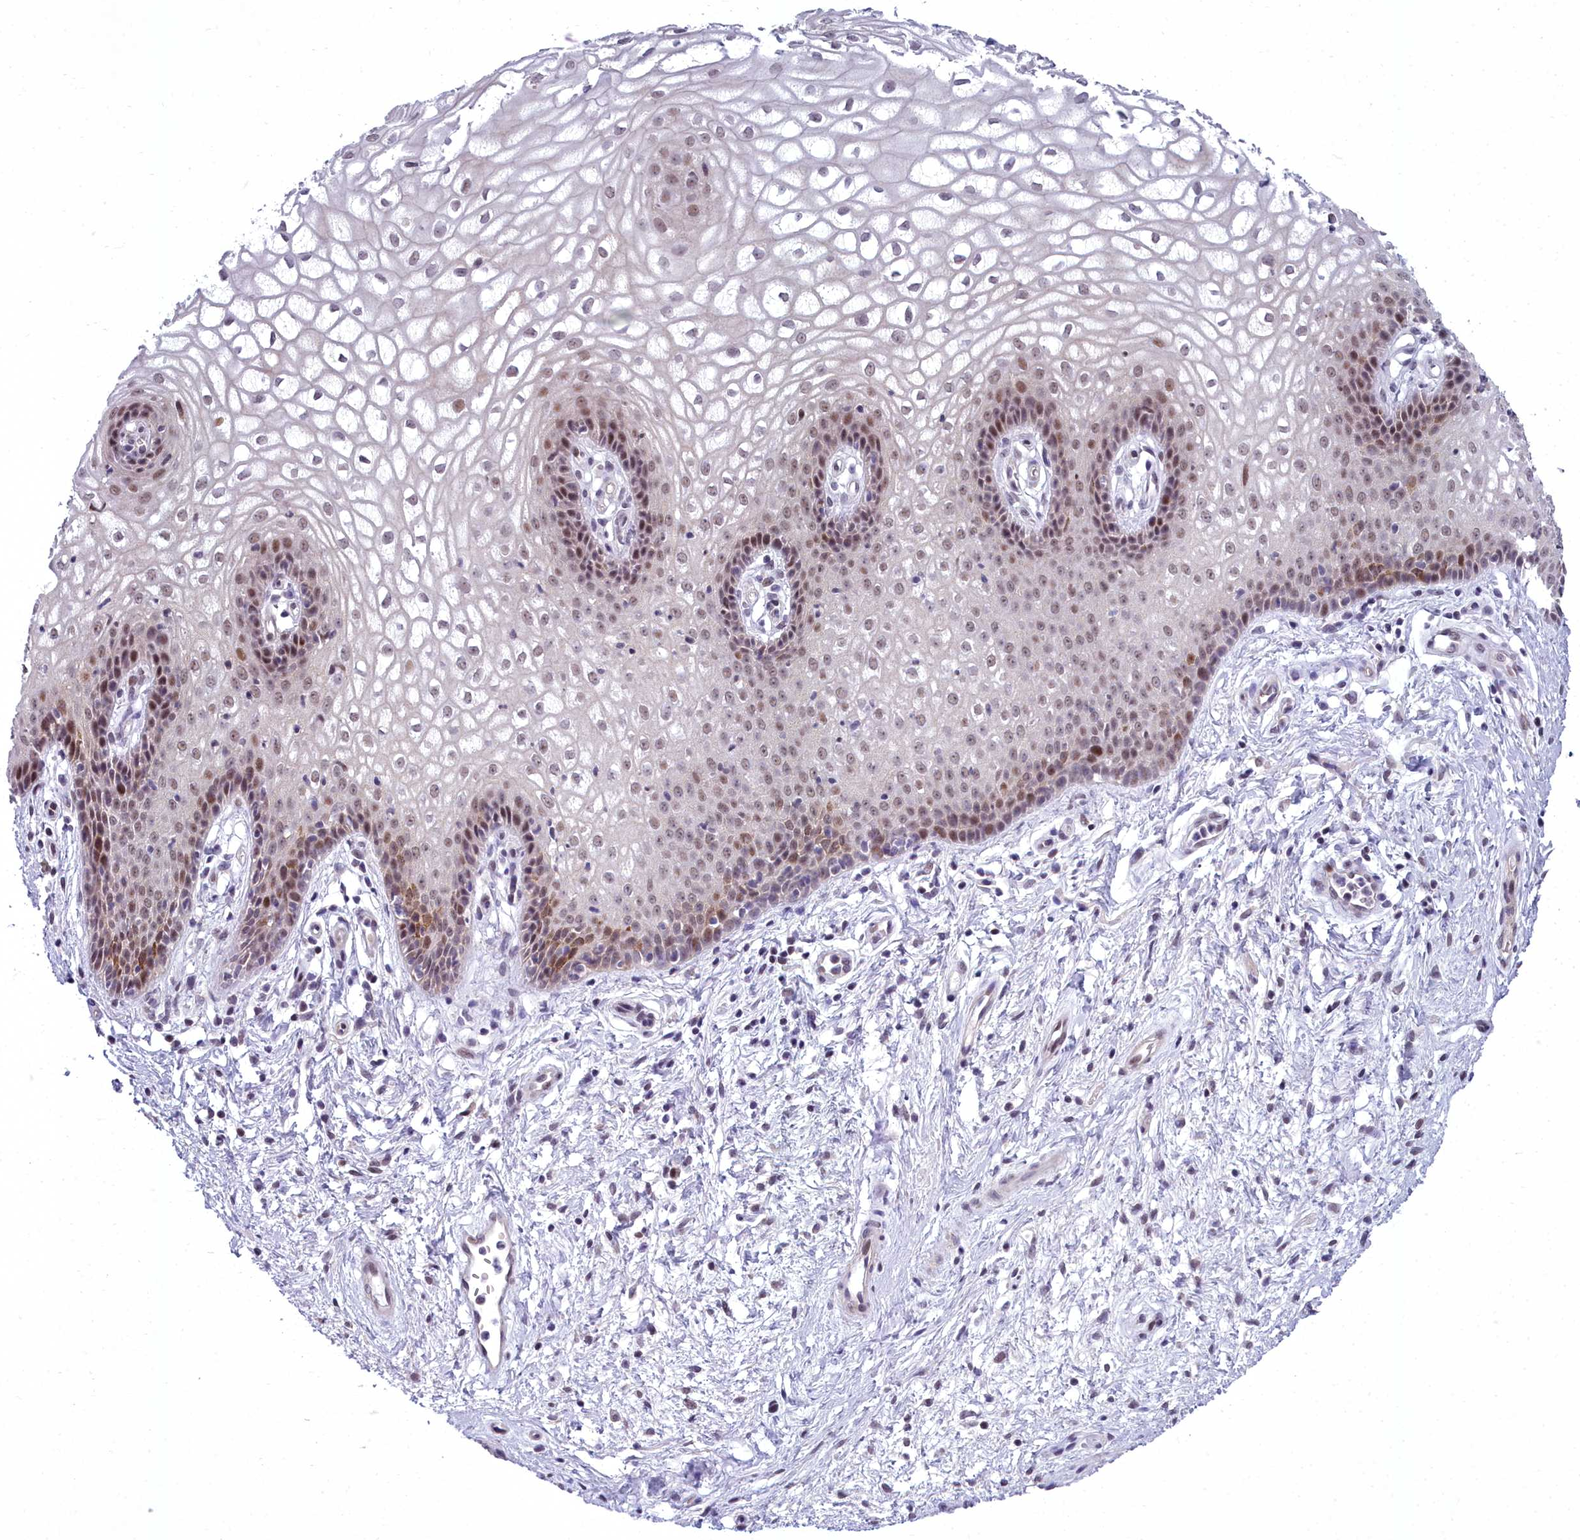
{"staining": {"intensity": "moderate", "quantity": "25%-75%", "location": "nuclear"}, "tissue": "vagina", "cell_type": "Squamous epithelial cells", "image_type": "normal", "snomed": [{"axis": "morphology", "description": "Normal tissue, NOS"}, {"axis": "topography", "description": "Vagina"}], "caption": "Immunohistochemistry (DAB) staining of normal human vagina demonstrates moderate nuclear protein expression in about 25%-75% of squamous epithelial cells. Nuclei are stained in blue.", "gene": "CEACAM19", "patient": {"sex": "female", "age": 34}}